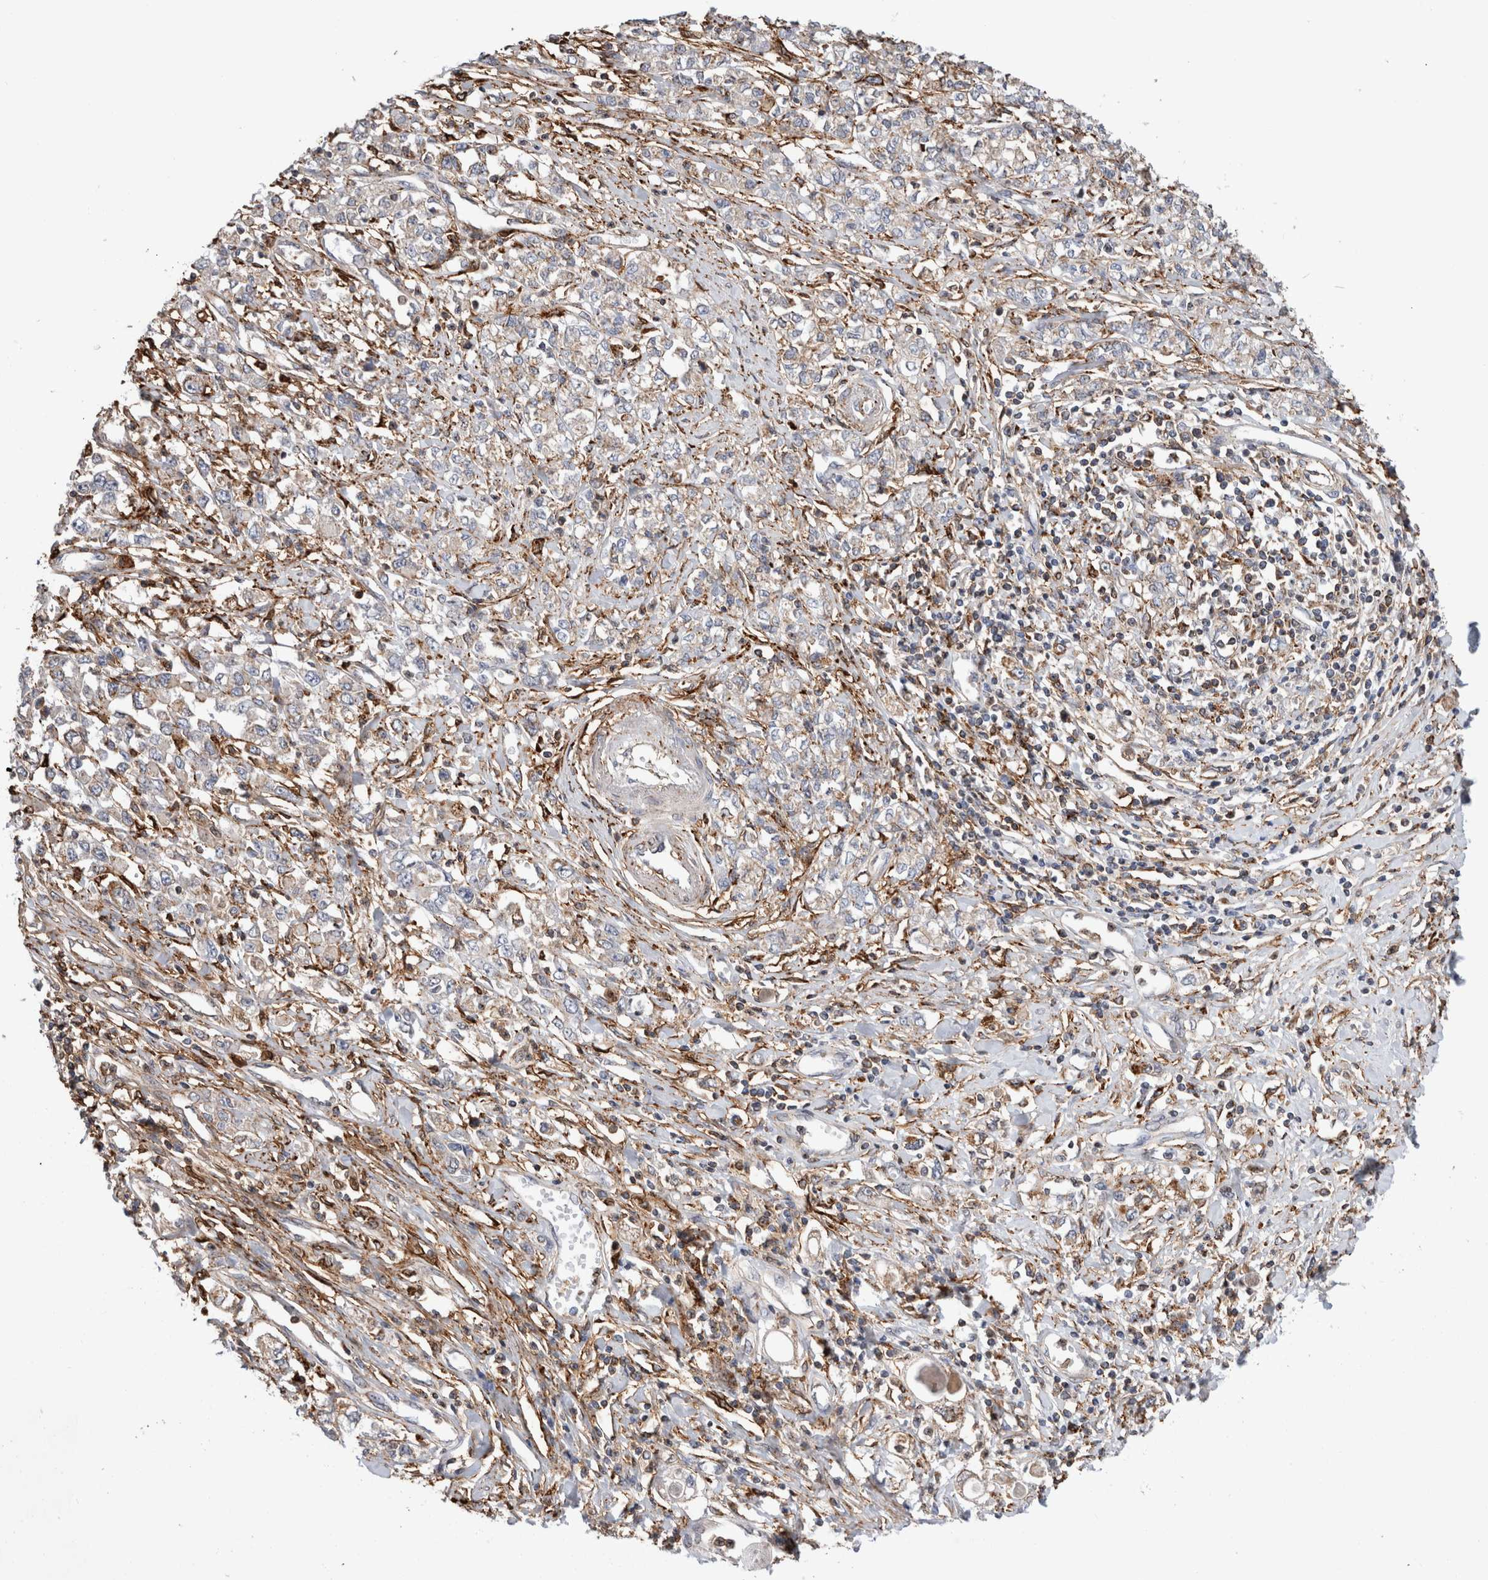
{"staining": {"intensity": "weak", "quantity": "<25%", "location": "cytoplasmic/membranous"}, "tissue": "stomach cancer", "cell_type": "Tumor cells", "image_type": "cancer", "snomed": [{"axis": "morphology", "description": "Adenocarcinoma, NOS"}, {"axis": "topography", "description": "Stomach"}], "caption": "Immunohistochemistry (IHC) micrograph of neoplastic tissue: stomach cancer stained with DAB (3,3'-diaminobenzidine) reveals no significant protein expression in tumor cells.", "gene": "CCDC88B", "patient": {"sex": "female", "age": 76}}